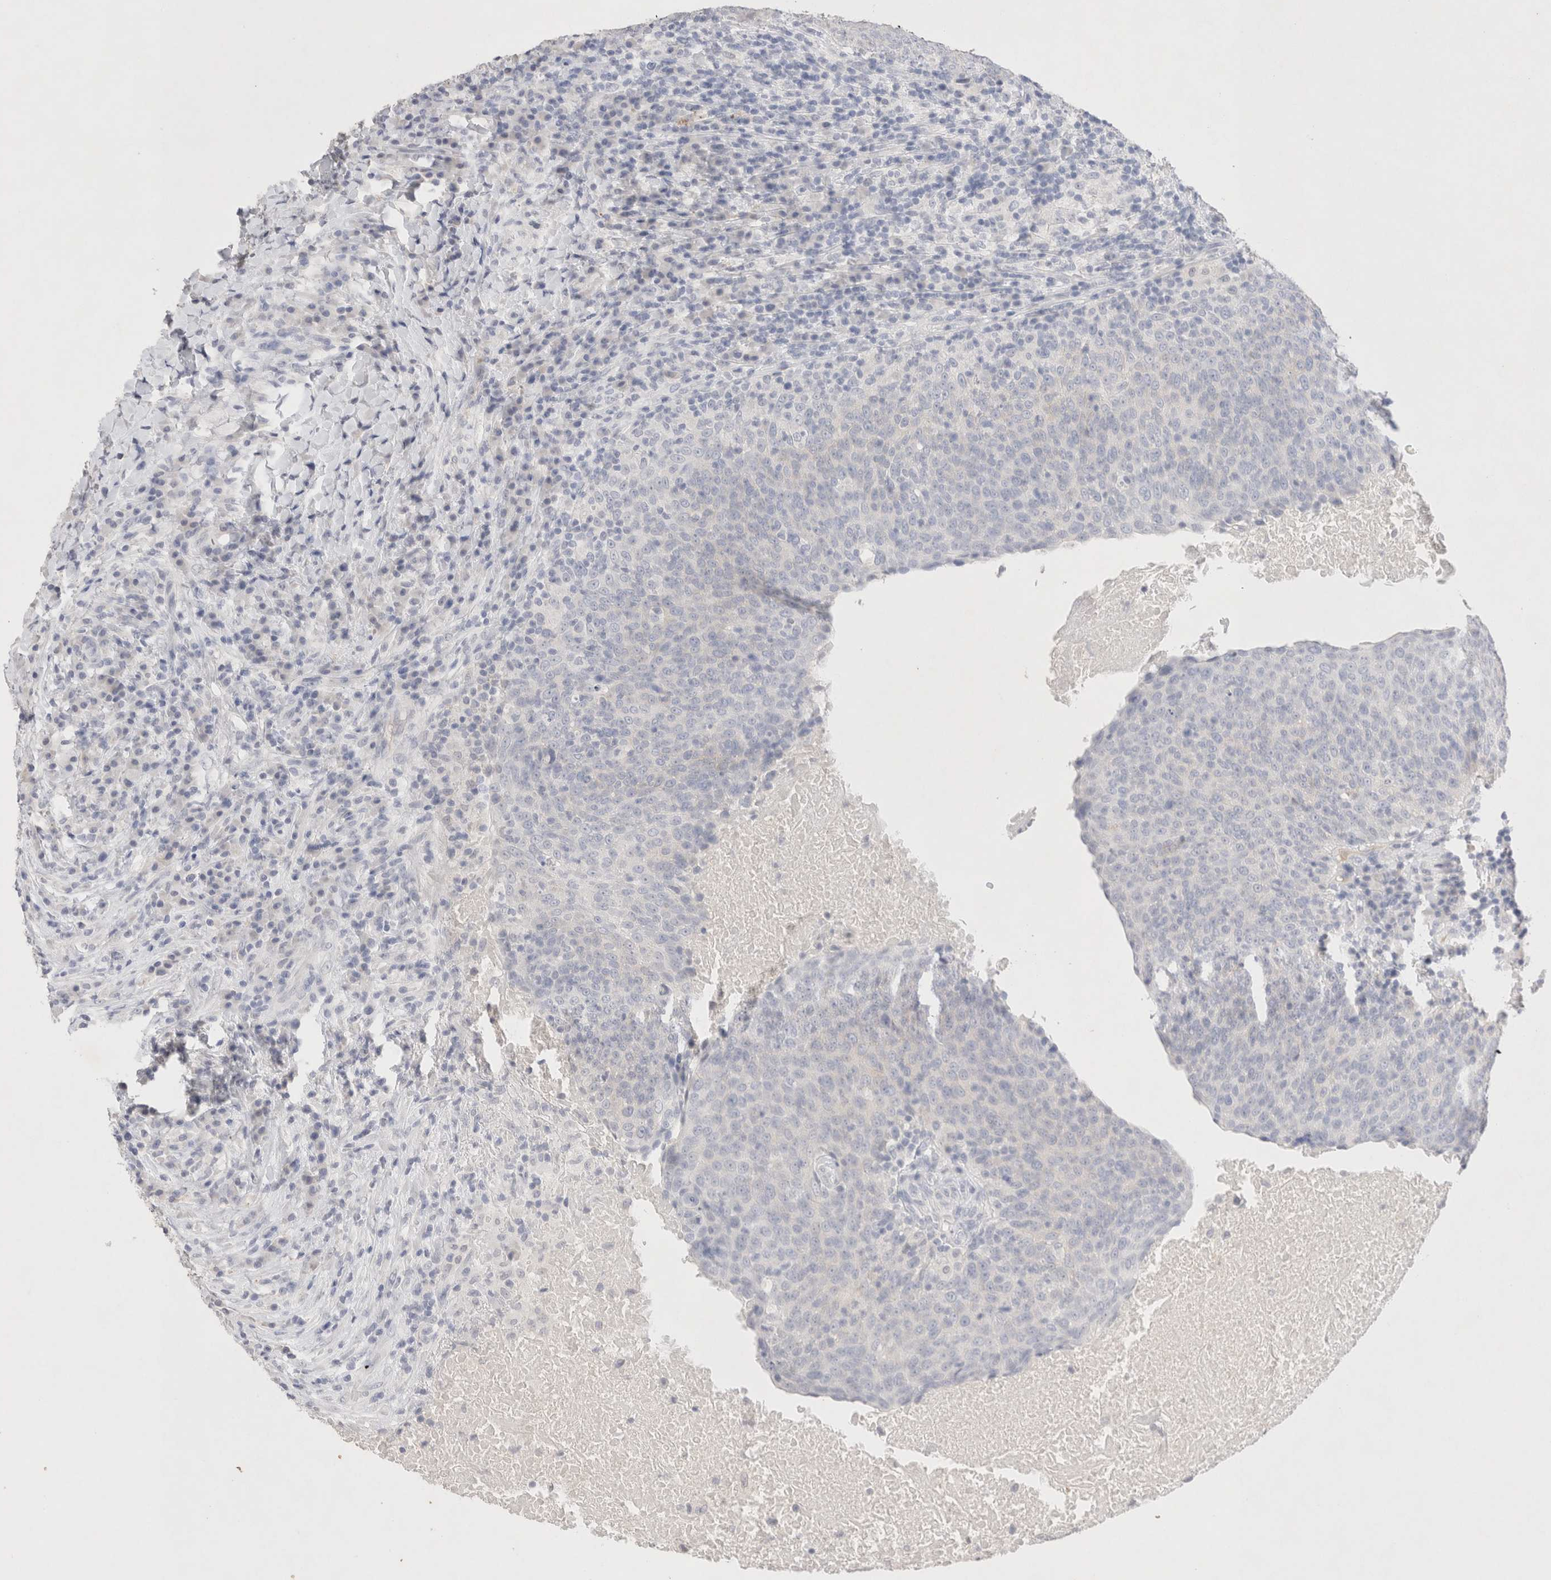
{"staining": {"intensity": "negative", "quantity": "none", "location": "none"}, "tissue": "head and neck cancer", "cell_type": "Tumor cells", "image_type": "cancer", "snomed": [{"axis": "morphology", "description": "Squamous cell carcinoma, NOS"}, {"axis": "morphology", "description": "Squamous cell carcinoma, metastatic, NOS"}, {"axis": "topography", "description": "Lymph node"}, {"axis": "topography", "description": "Head-Neck"}], "caption": "Immunohistochemistry (IHC) of human head and neck cancer exhibits no staining in tumor cells. (IHC, brightfield microscopy, high magnification).", "gene": "EPCAM", "patient": {"sex": "male", "age": 62}}